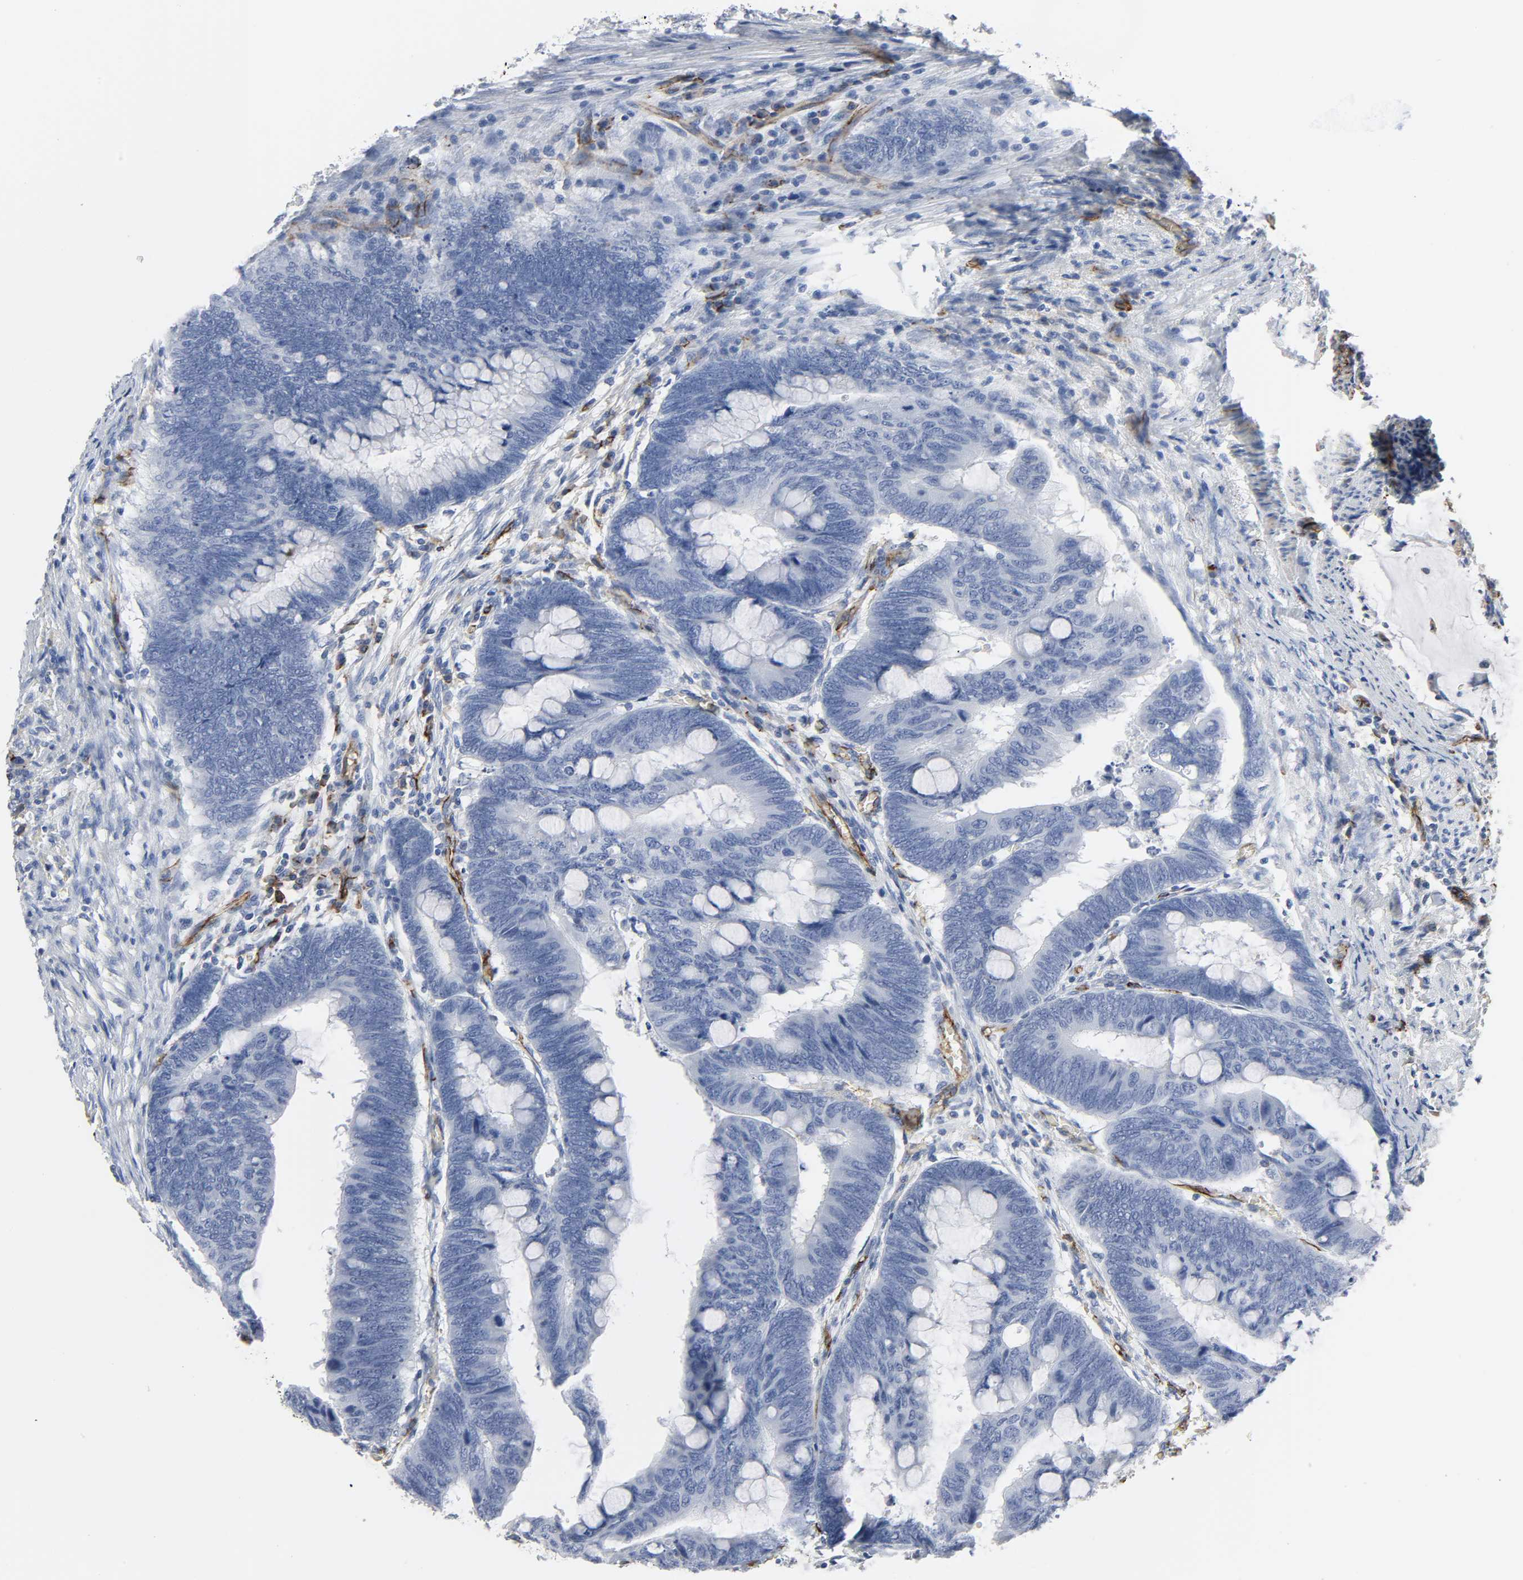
{"staining": {"intensity": "negative", "quantity": "none", "location": "none"}, "tissue": "colorectal cancer", "cell_type": "Tumor cells", "image_type": "cancer", "snomed": [{"axis": "morphology", "description": "Normal tissue, NOS"}, {"axis": "morphology", "description": "Adenocarcinoma, NOS"}, {"axis": "topography", "description": "Rectum"}, {"axis": "topography", "description": "Peripheral nerve tissue"}], "caption": "Micrograph shows no protein positivity in tumor cells of colorectal cancer (adenocarcinoma) tissue.", "gene": "PECAM1", "patient": {"sex": "male", "age": 92}}